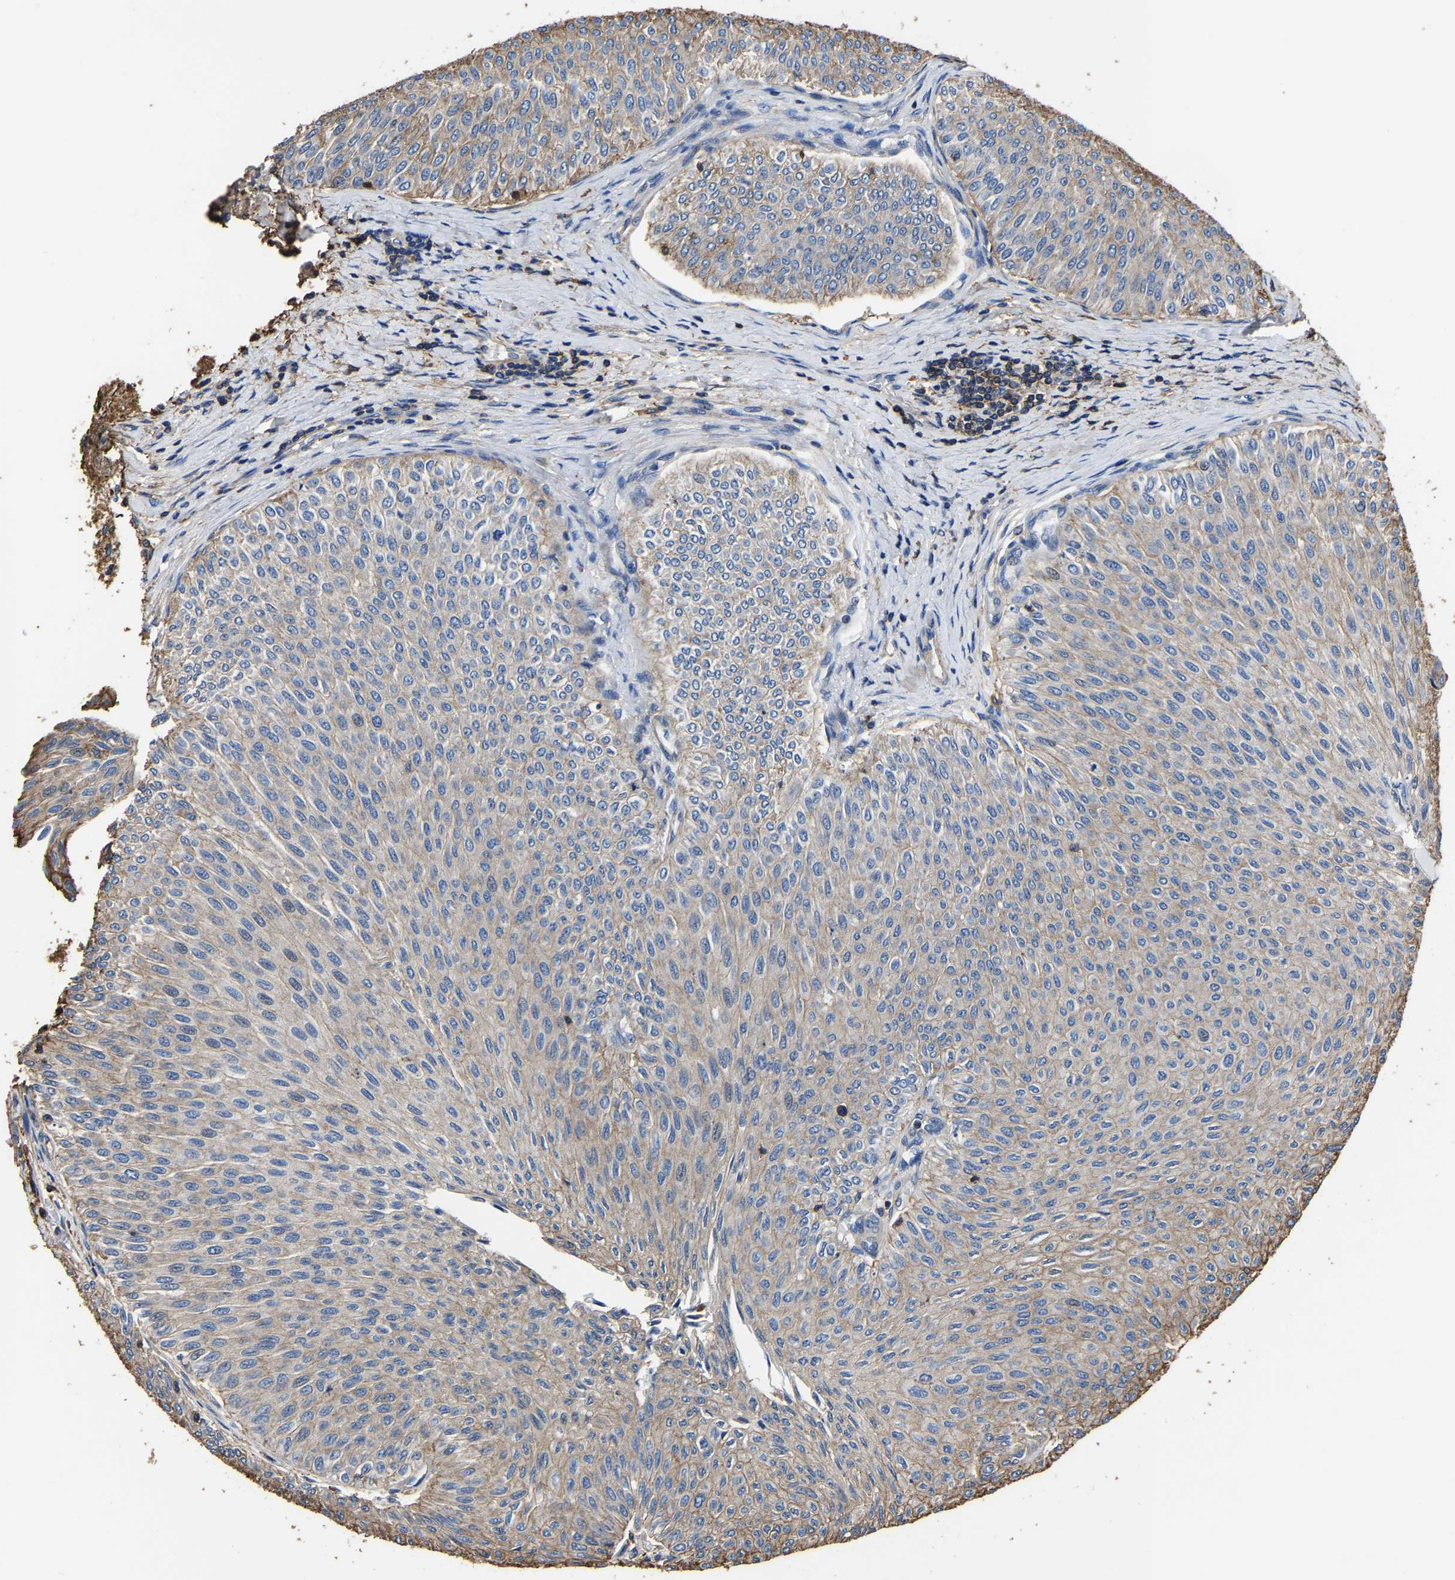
{"staining": {"intensity": "weak", "quantity": "25%-75%", "location": "cytoplasmic/membranous"}, "tissue": "urothelial cancer", "cell_type": "Tumor cells", "image_type": "cancer", "snomed": [{"axis": "morphology", "description": "Urothelial carcinoma, Low grade"}, {"axis": "topography", "description": "Urinary bladder"}], "caption": "Urothelial carcinoma (low-grade) stained with a brown dye displays weak cytoplasmic/membranous positive positivity in approximately 25%-75% of tumor cells.", "gene": "ARMT1", "patient": {"sex": "male", "age": 78}}